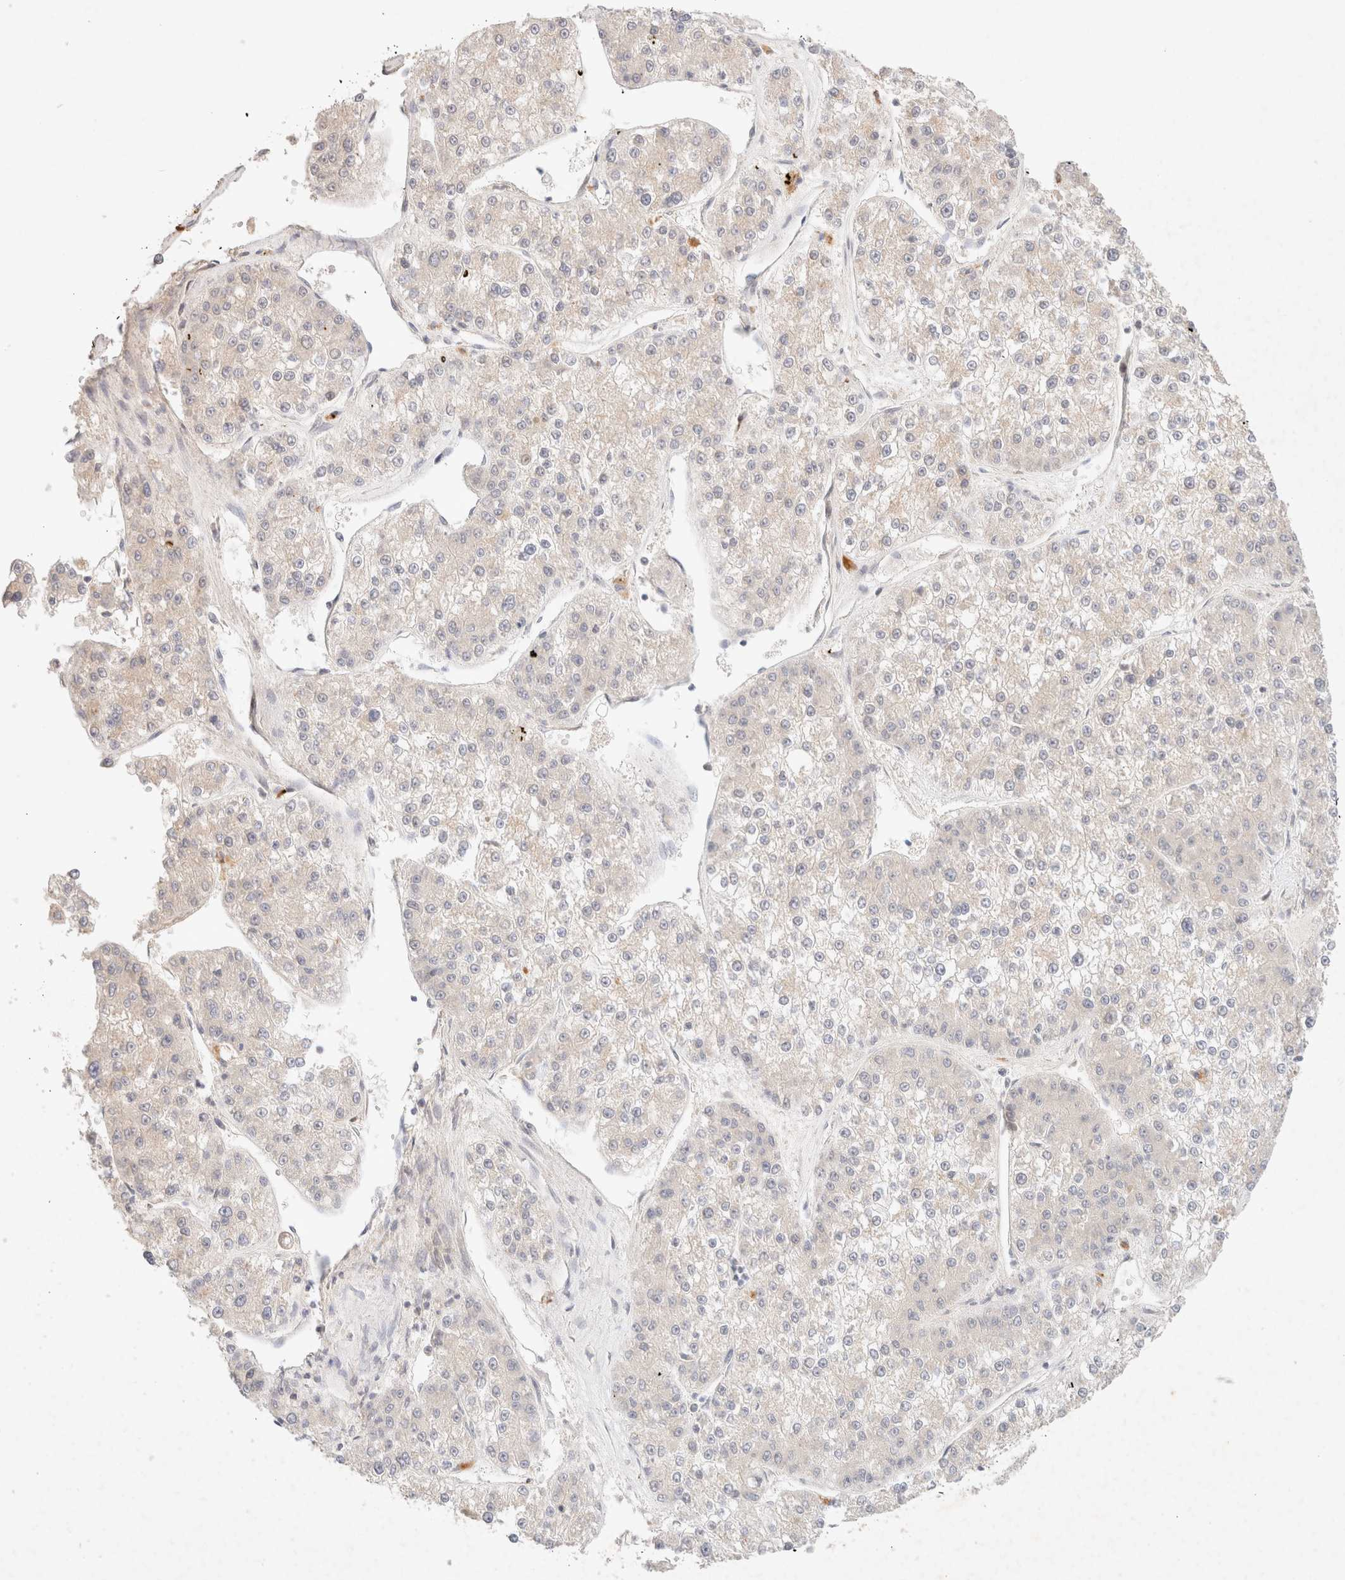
{"staining": {"intensity": "negative", "quantity": "none", "location": "none"}, "tissue": "liver cancer", "cell_type": "Tumor cells", "image_type": "cancer", "snomed": [{"axis": "morphology", "description": "Carcinoma, Hepatocellular, NOS"}, {"axis": "topography", "description": "Liver"}], "caption": "Histopathology image shows no protein staining in tumor cells of liver cancer tissue.", "gene": "SARM1", "patient": {"sex": "female", "age": 73}}